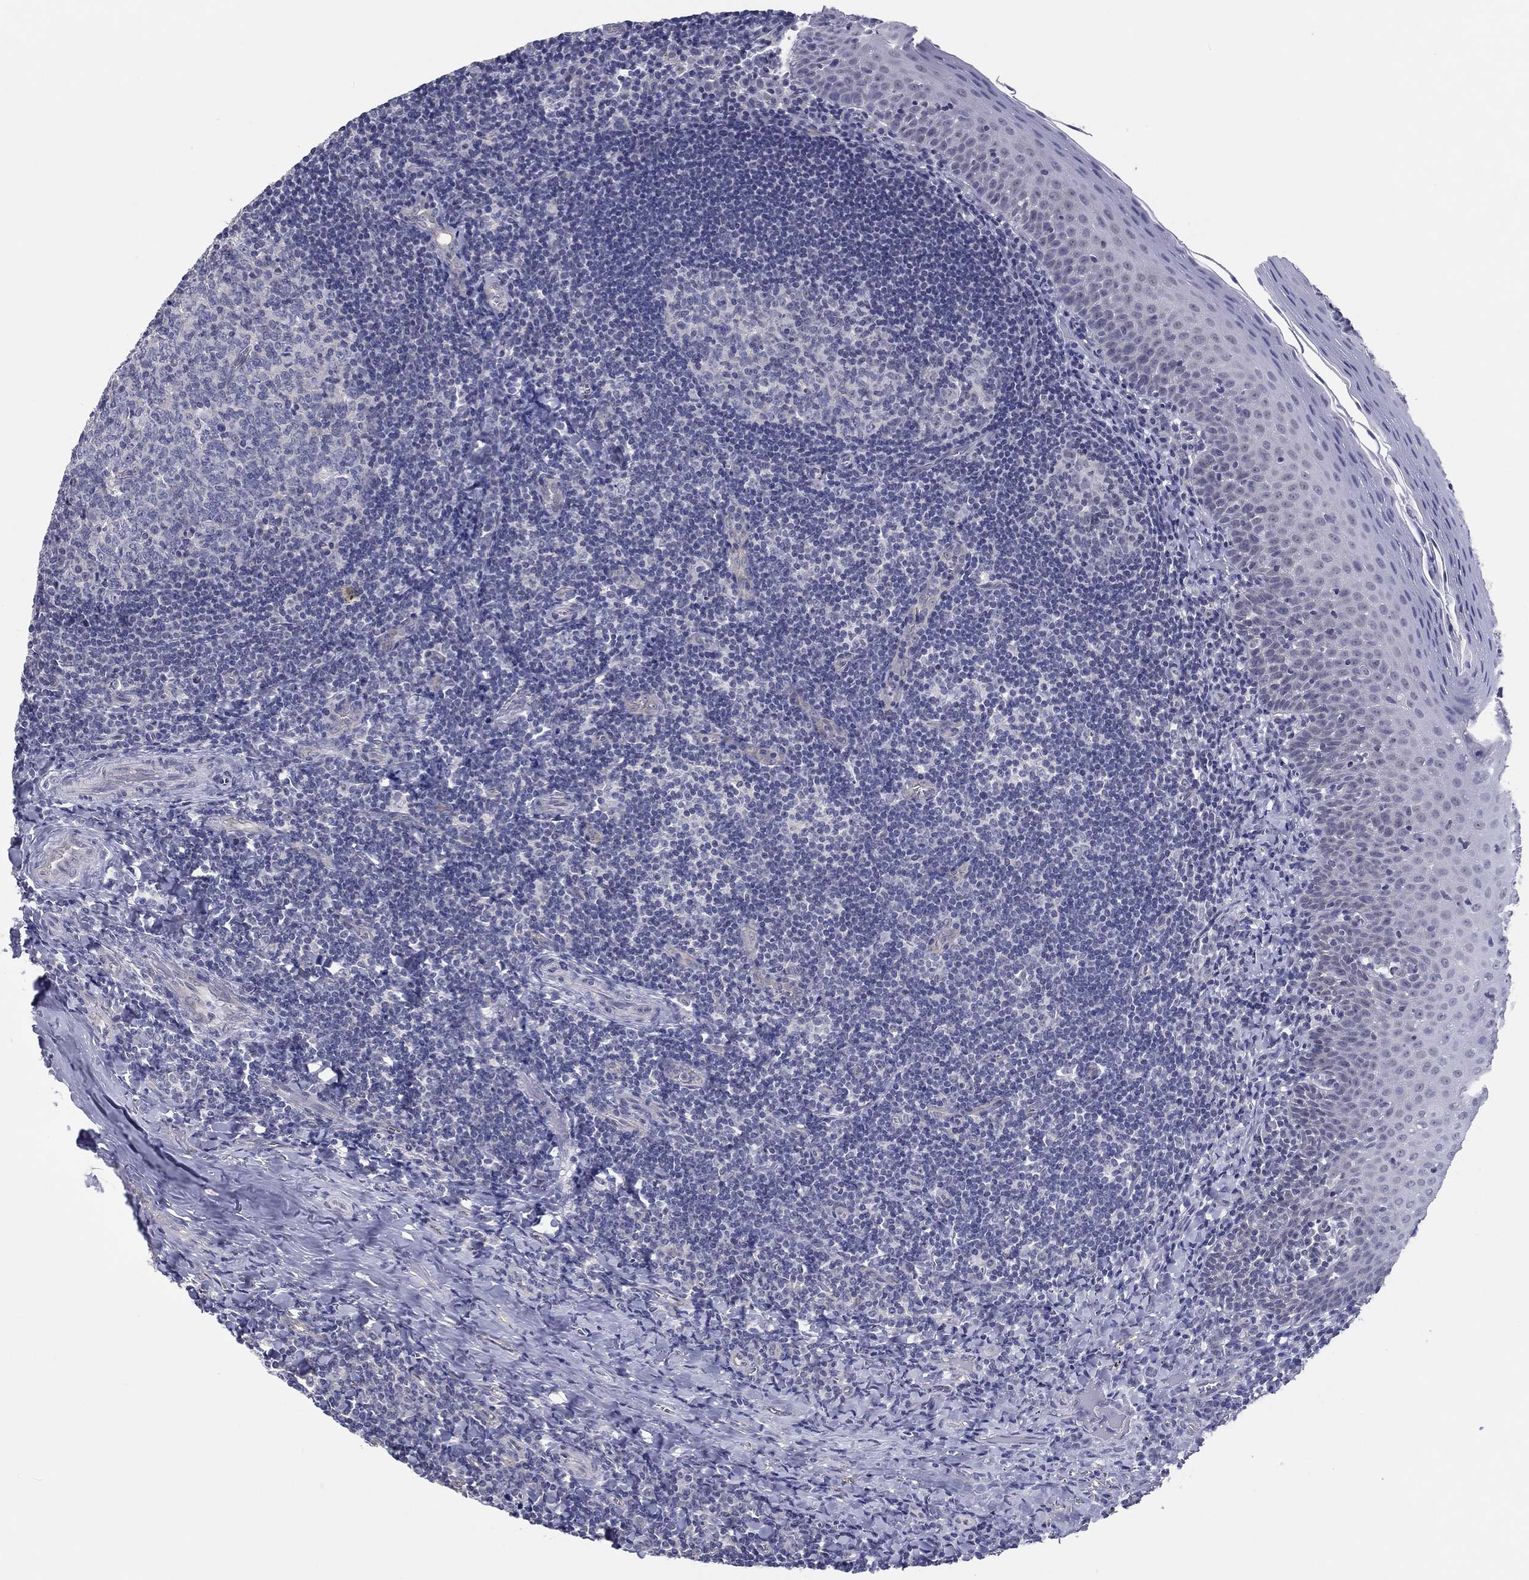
{"staining": {"intensity": "negative", "quantity": "none", "location": "none"}, "tissue": "tonsil", "cell_type": "Germinal center cells", "image_type": "normal", "snomed": [{"axis": "morphology", "description": "Normal tissue, NOS"}, {"axis": "morphology", "description": "Inflammation, NOS"}, {"axis": "topography", "description": "Tonsil"}], "caption": "An image of tonsil stained for a protein displays no brown staining in germinal center cells.", "gene": "CRYGD", "patient": {"sex": "female", "age": 31}}